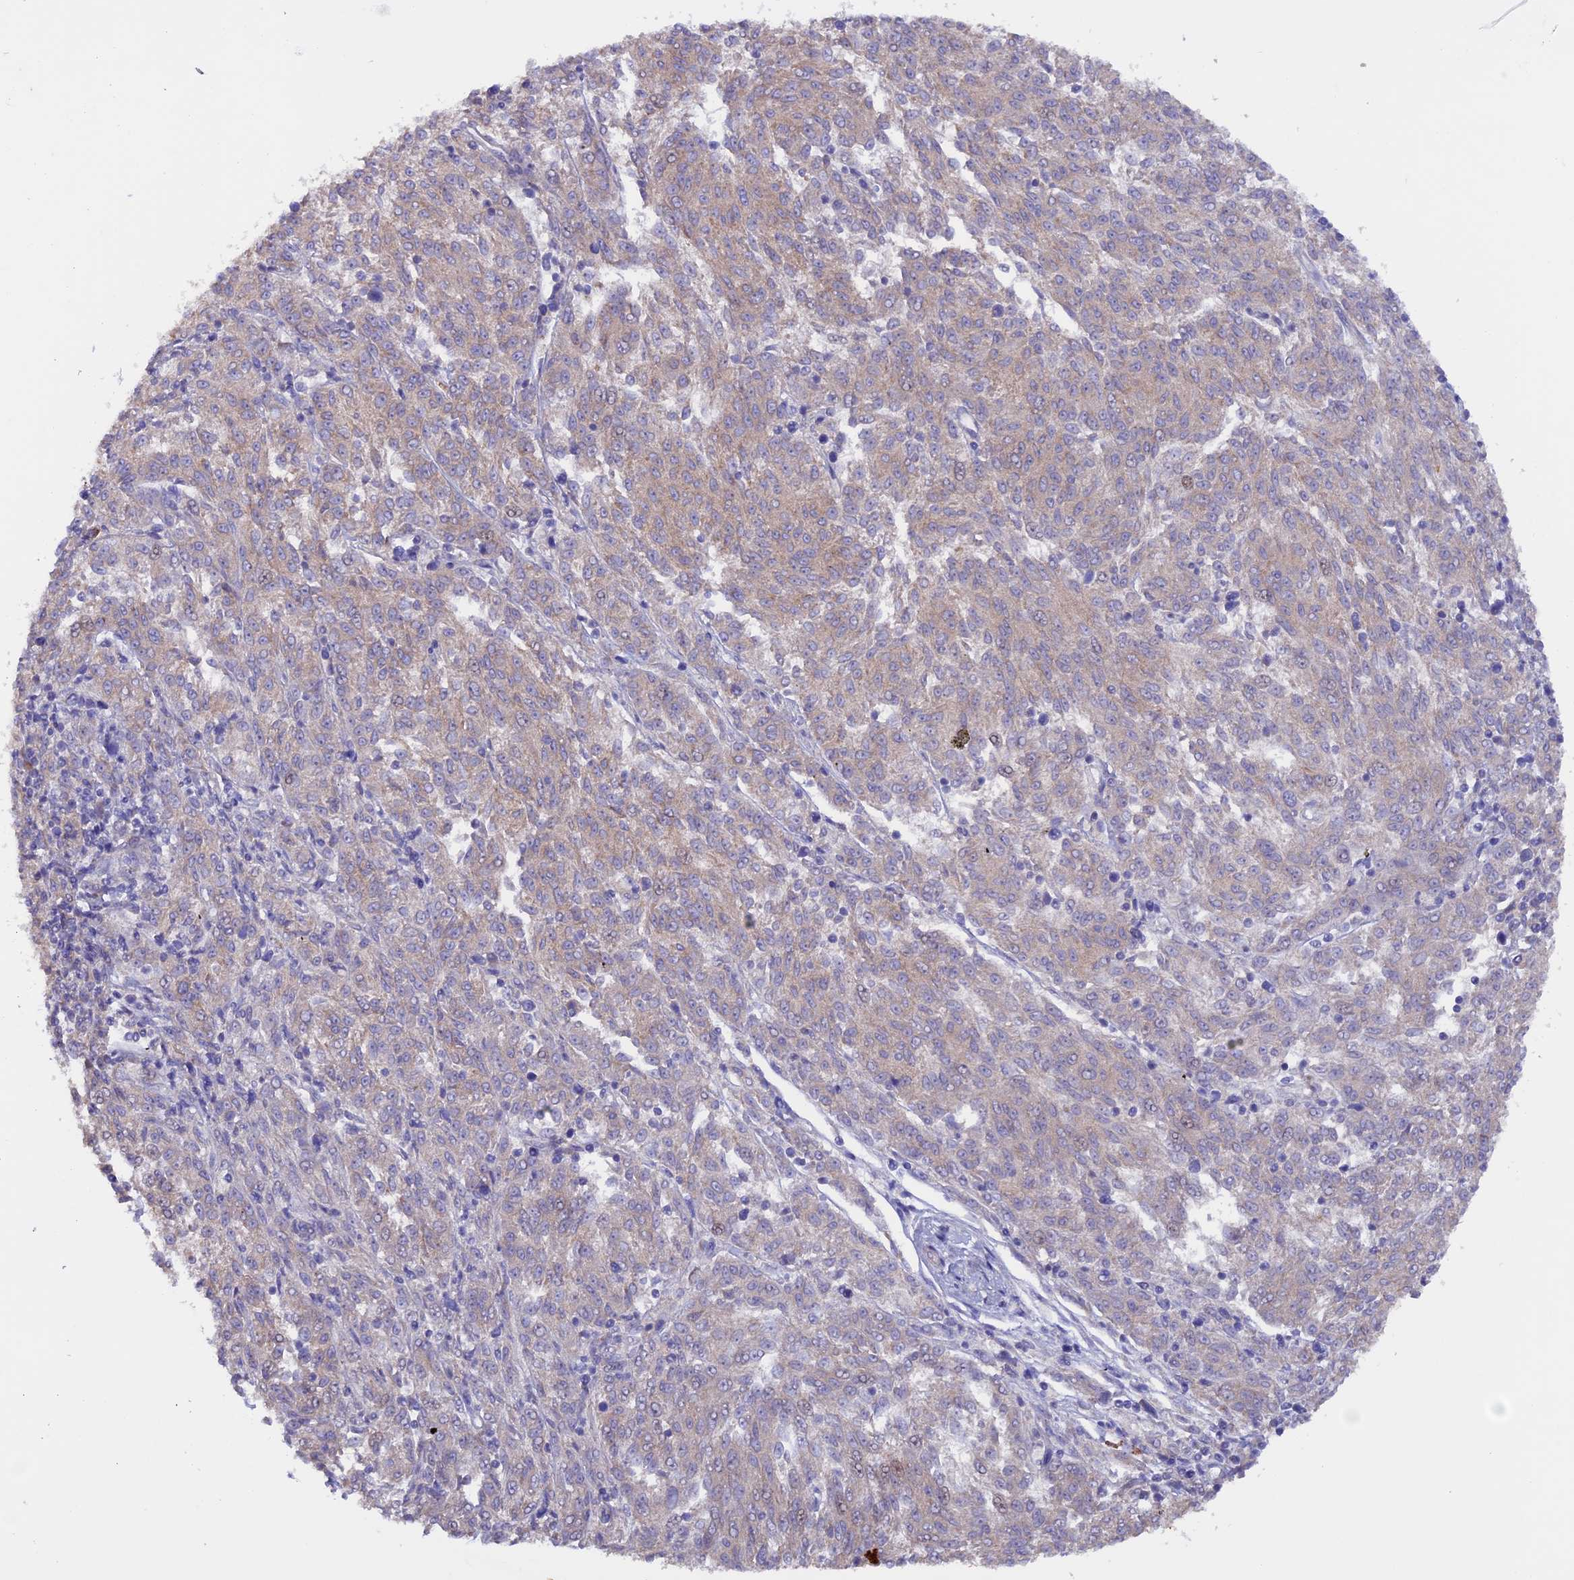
{"staining": {"intensity": "weak", "quantity": "25%-75%", "location": "cytoplasmic/membranous"}, "tissue": "melanoma", "cell_type": "Tumor cells", "image_type": "cancer", "snomed": [{"axis": "morphology", "description": "Malignant melanoma, NOS"}, {"axis": "topography", "description": "Skin"}], "caption": "Immunohistochemistry photomicrograph of neoplastic tissue: melanoma stained using immunohistochemistry (IHC) exhibits low levels of weak protein expression localized specifically in the cytoplasmic/membranous of tumor cells, appearing as a cytoplasmic/membranous brown color.", "gene": "HYCC1", "patient": {"sex": "female", "age": 72}}